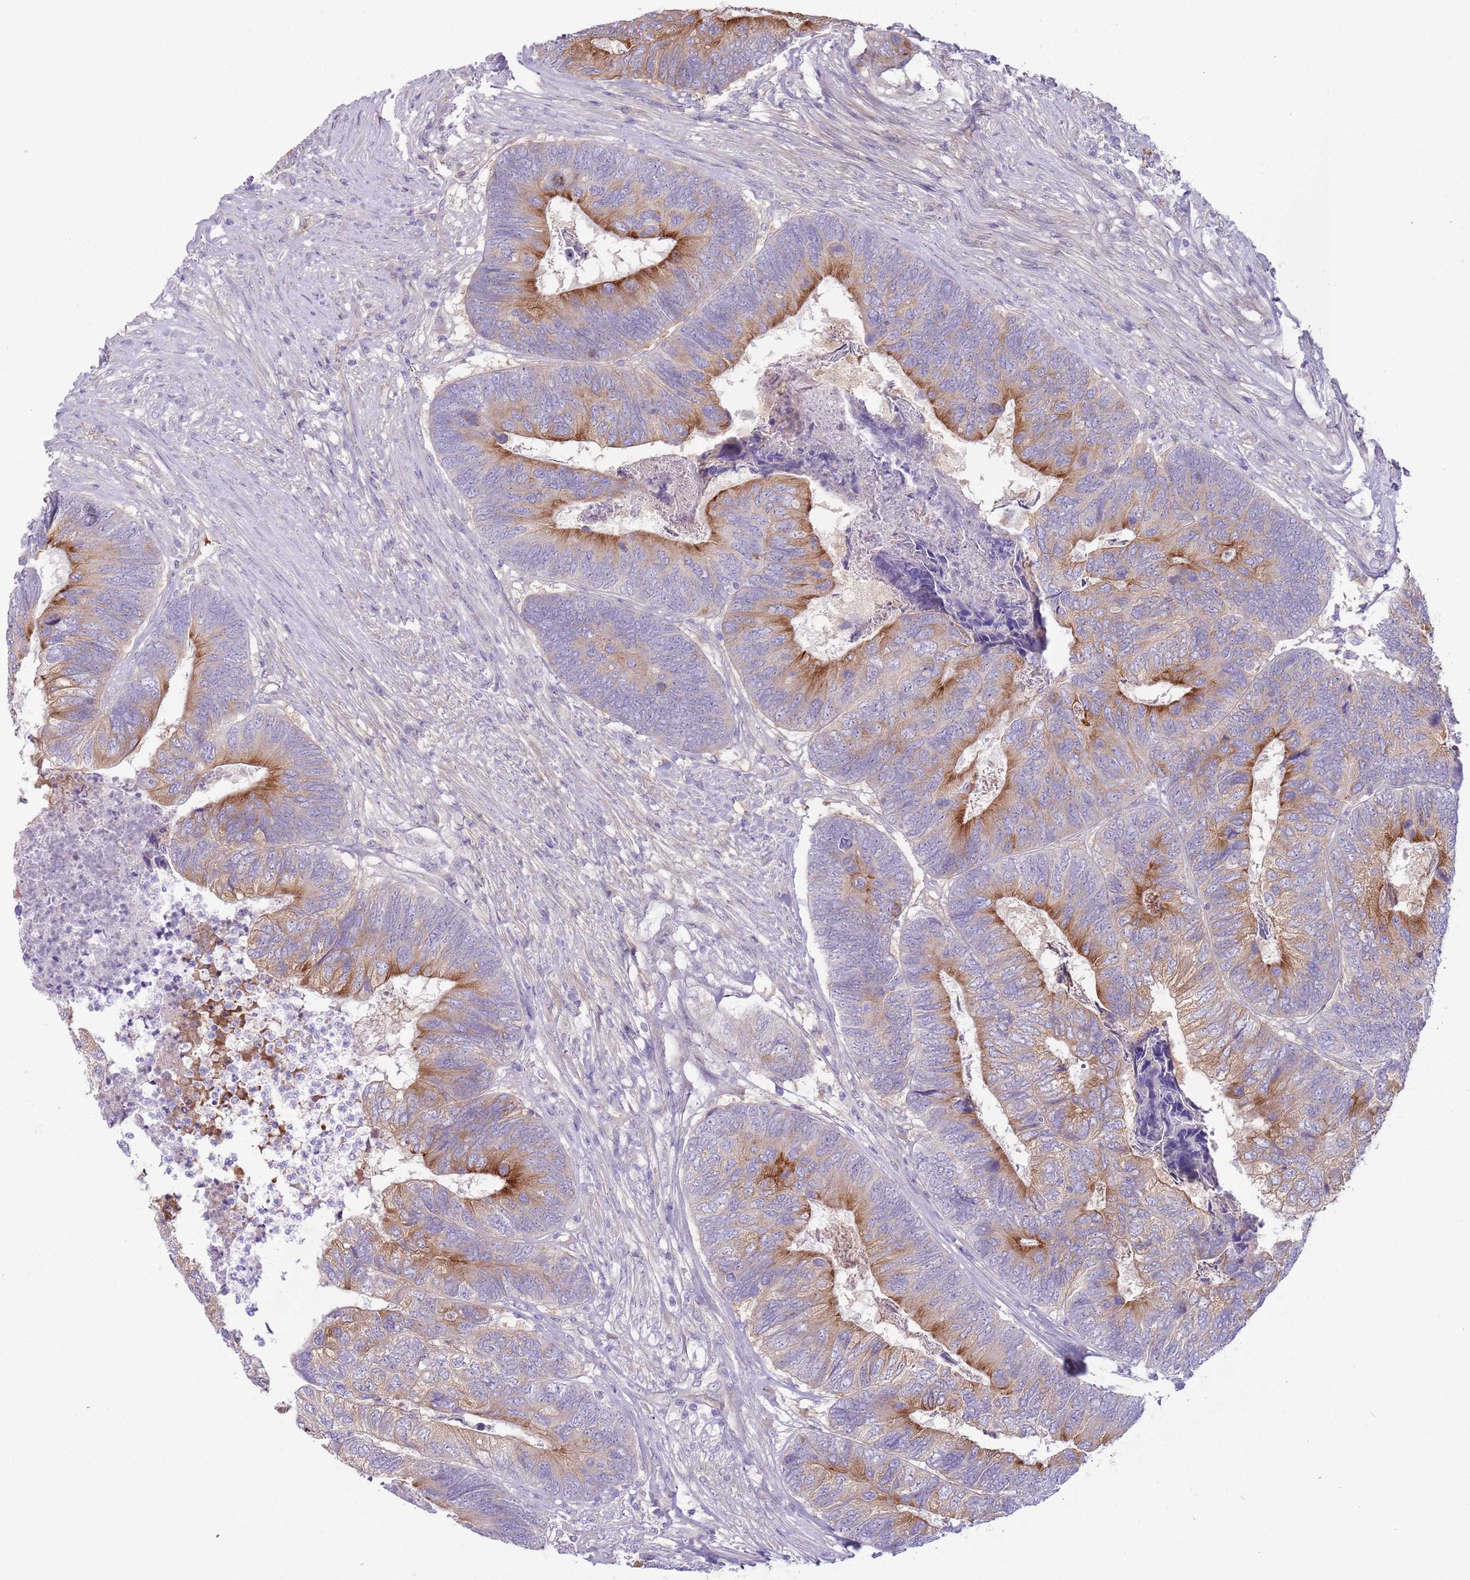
{"staining": {"intensity": "moderate", "quantity": "25%-75%", "location": "cytoplasmic/membranous"}, "tissue": "colorectal cancer", "cell_type": "Tumor cells", "image_type": "cancer", "snomed": [{"axis": "morphology", "description": "Adenocarcinoma, NOS"}, {"axis": "topography", "description": "Colon"}], "caption": "Brown immunohistochemical staining in colorectal cancer (adenocarcinoma) reveals moderate cytoplasmic/membranous staining in about 25%-75% of tumor cells. (Brightfield microscopy of DAB IHC at high magnification).", "gene": "CFH", "patient": {"sex": "female", "age": 67}}